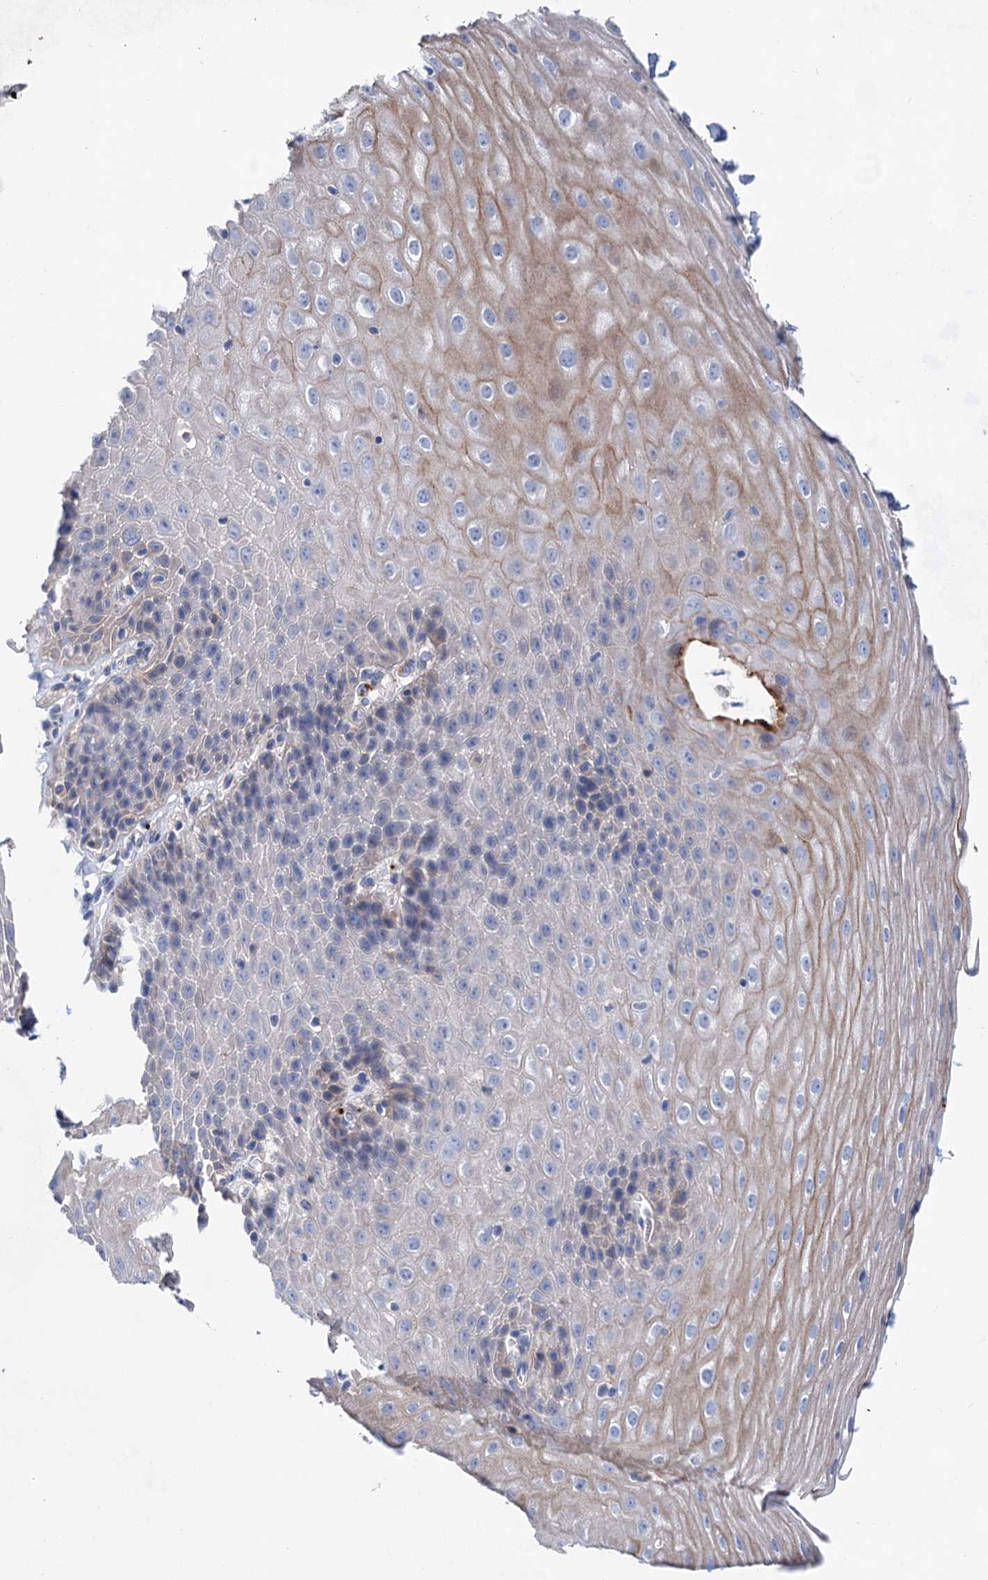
{"staining": {"intensity": "moderate", "quantity": "<25%", "location": "cytoplasmic/membranous"}, "tissue": "esophagus", "cell_type": "Squamous epithelial cells", "image_type": "normal", "snomed": [{"axis": "morphology", "description": "Normal tissue, NOS"}, {"axis": "topography", "description": "Esophagus"}], "caption": "Esophagus stained with a brown dye shows moderate cytoplasmic/membranous positive positivity in approximately <25% of squamous epithelial cells.", "gene": "GPR155", "patient": {"sex": "female", "age": 61}}